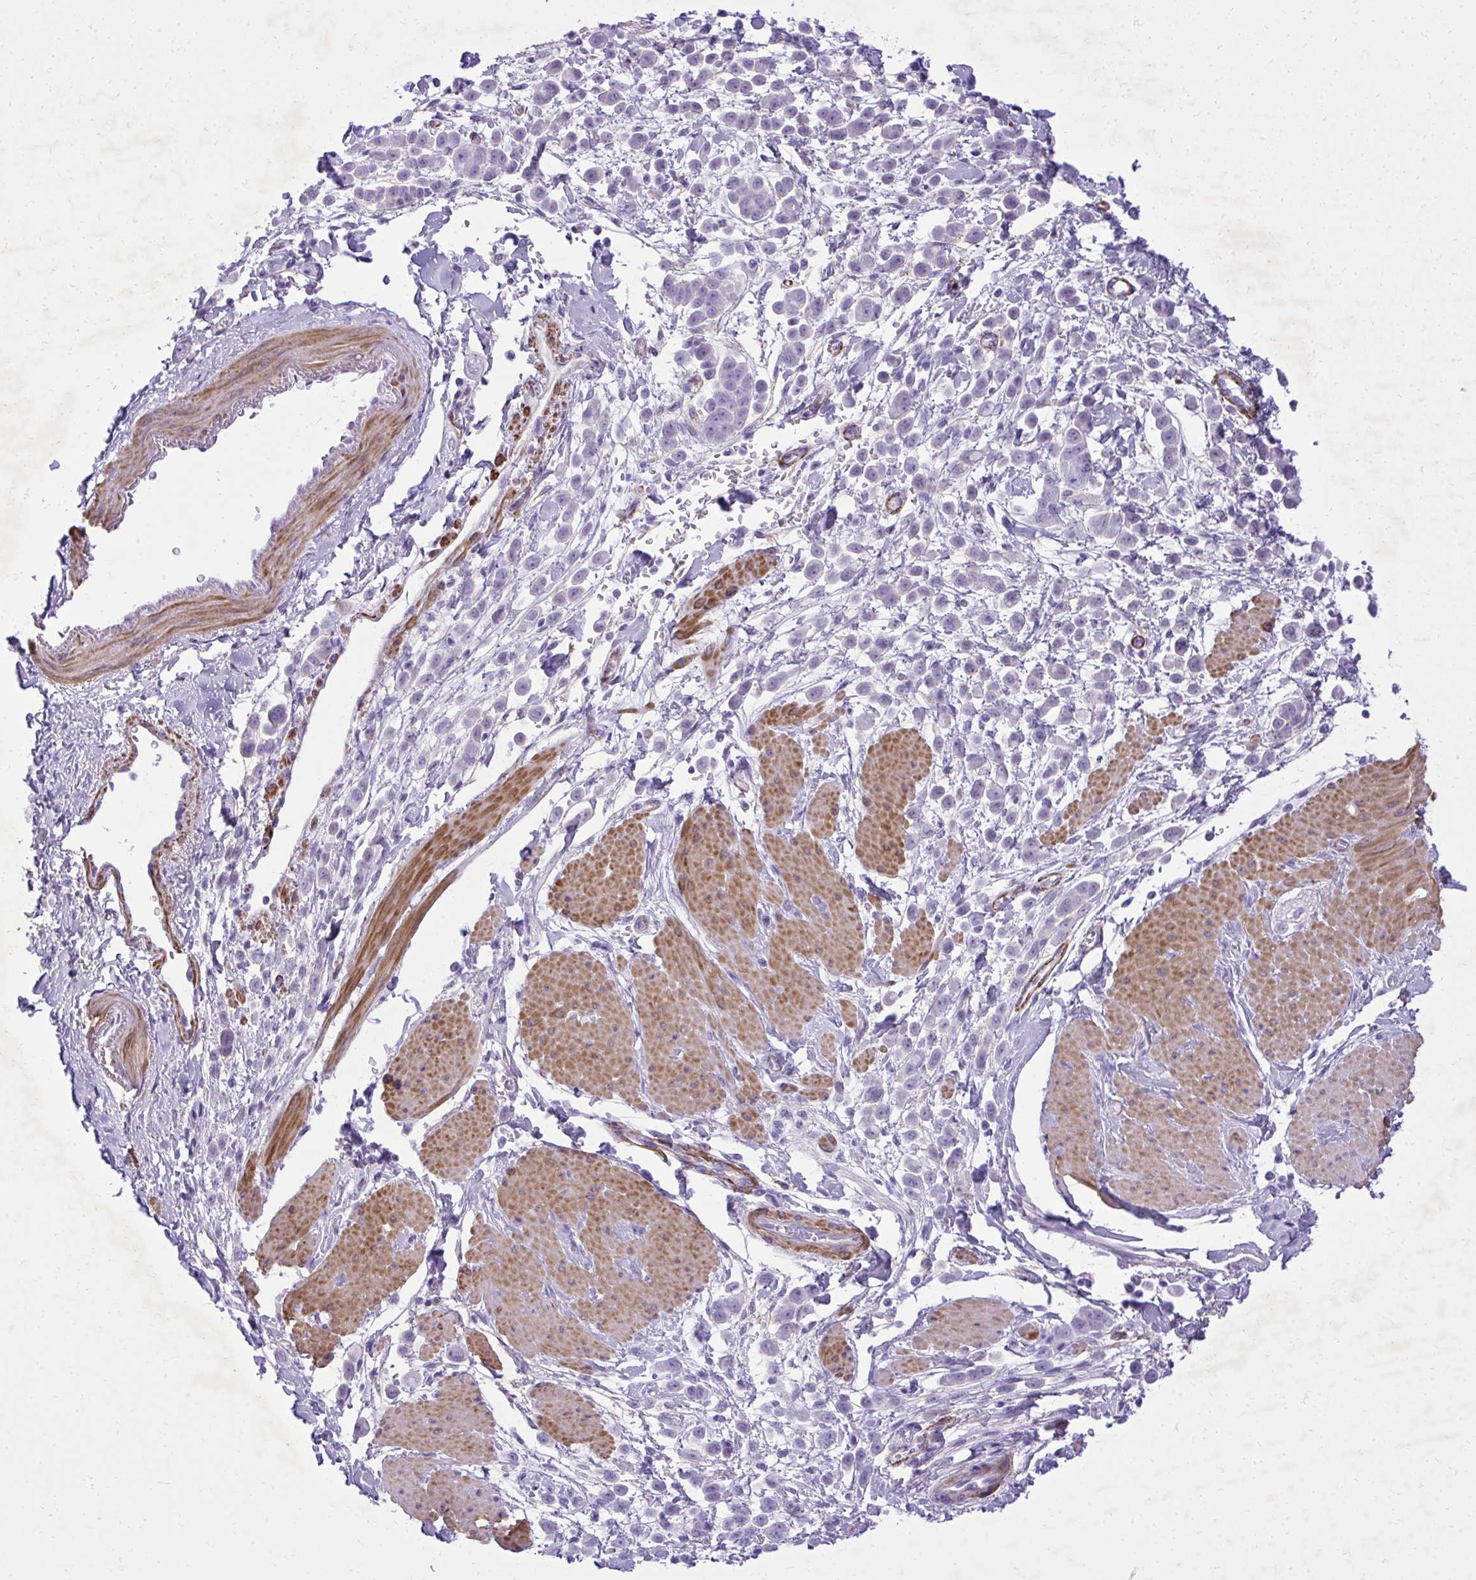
{"staining": {"intensity": "negative", "quantity": "none", "location": "none"}, "tissue": "pancreatic cancer", "cell_type": "Tumor cells", "image_type": "cancer", "snomed": [{"axis": "morphology", "description": "Normal tissue, NOS"}, {"axis": "morphology", "description": "Adenocarcinoma, NOS"}, {"axis": "topography", "description": "Pancreas"}], "caption": "The immunohistochemistry (IHC) micrograph has no significant staining in tumor cells of pancreatic cancer tissue.", "gene": "PITPNM3", "patient": {"sex": "female", "age": 64}}